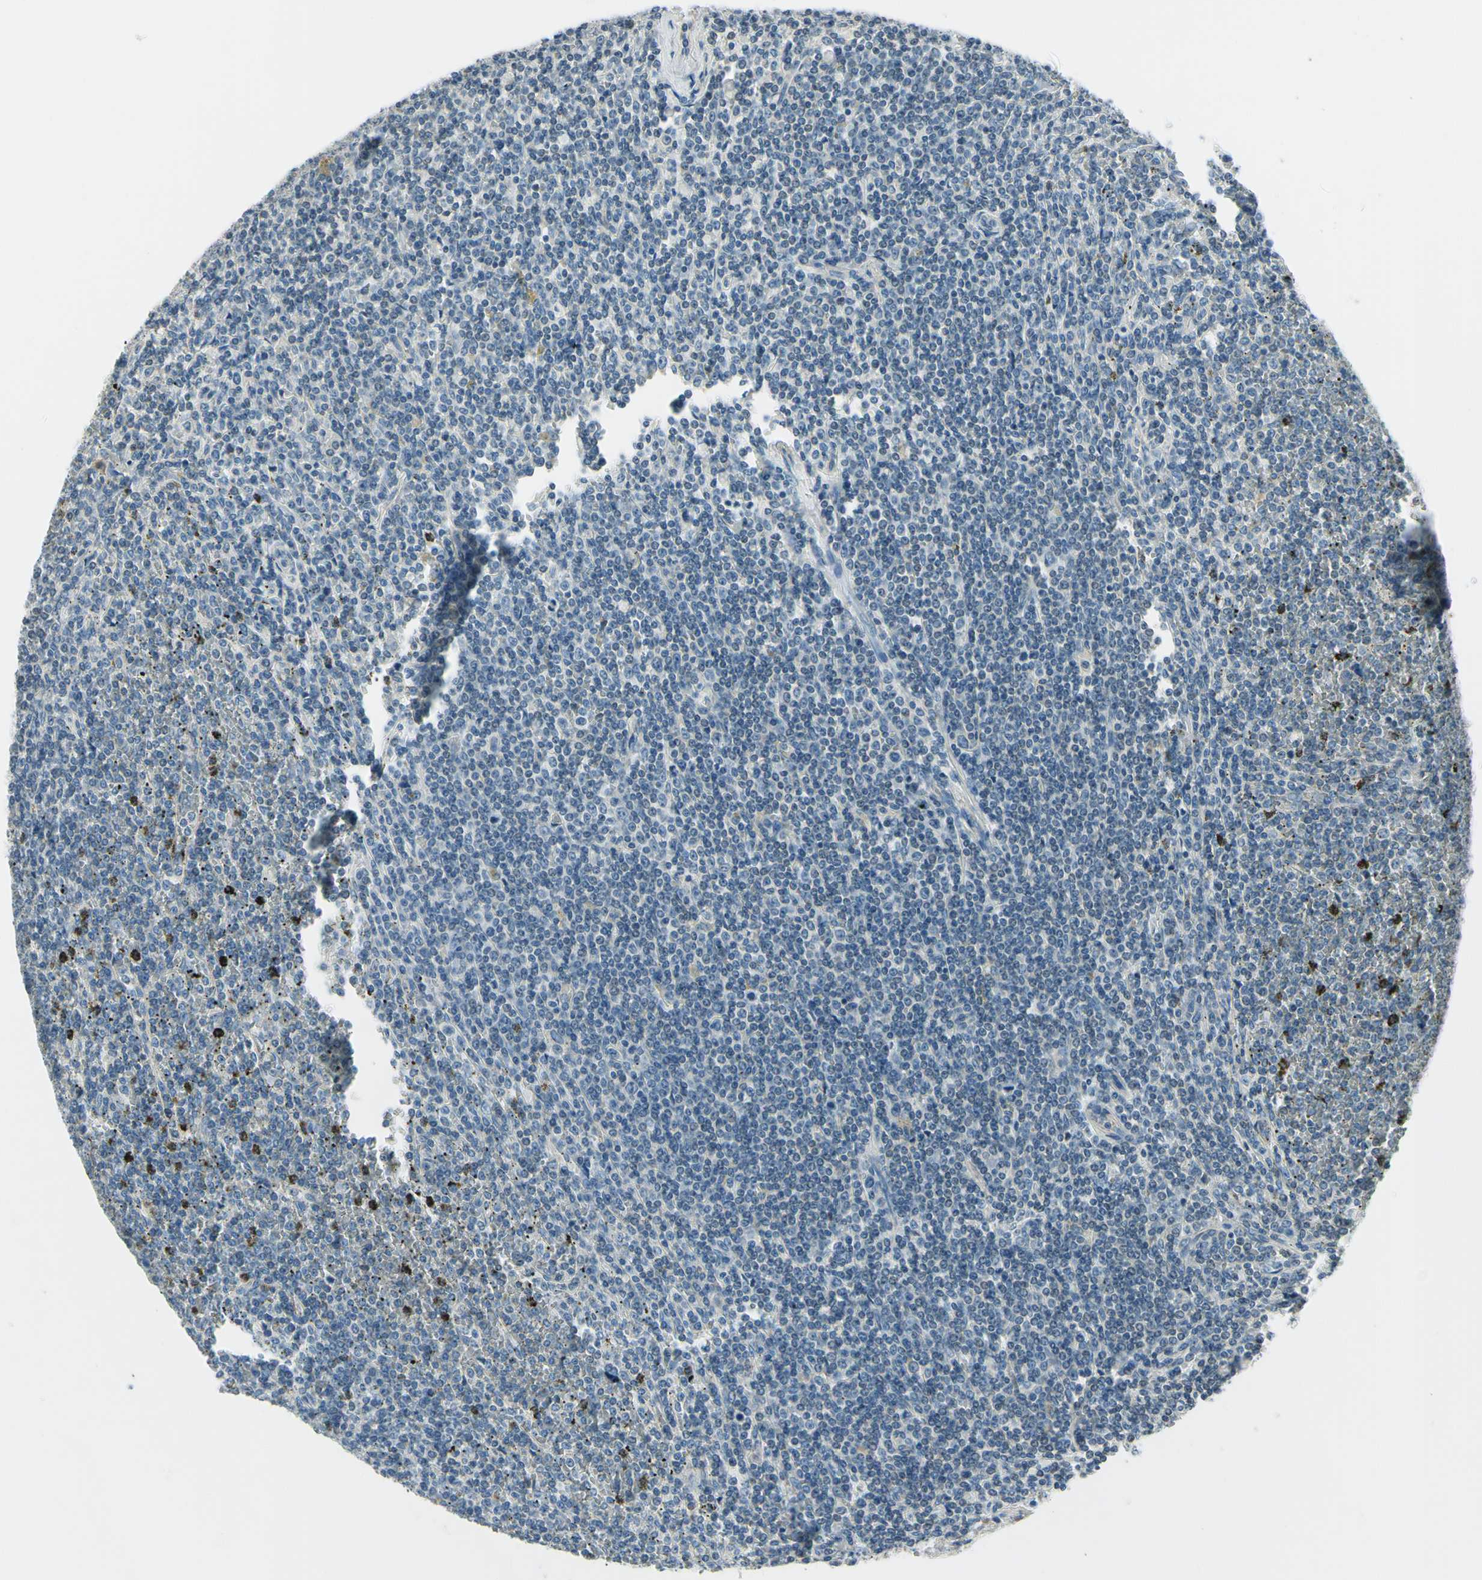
{"staining": {"intensity": "negative", "quantity": "none", "location": "none"}, "tissue": "lymphoma", "cell_type": "Tumor cells", "image_type": "cancer", "snomed": [{"axis": "morphology", "description": "Malignant lymphoma, non-Hodgkin's type, Low grade"}, {"axis": "topography", "description": "Spleen"}], "caption": "This micrograph is of lymphoma stained with immunohistochemistry to label a protein in brown with the nuclei are counter-stained blue. There is no positivity in tumor cells.", "gene": "IGDCC4", "patient": {"sex": "female", "age": 19}}